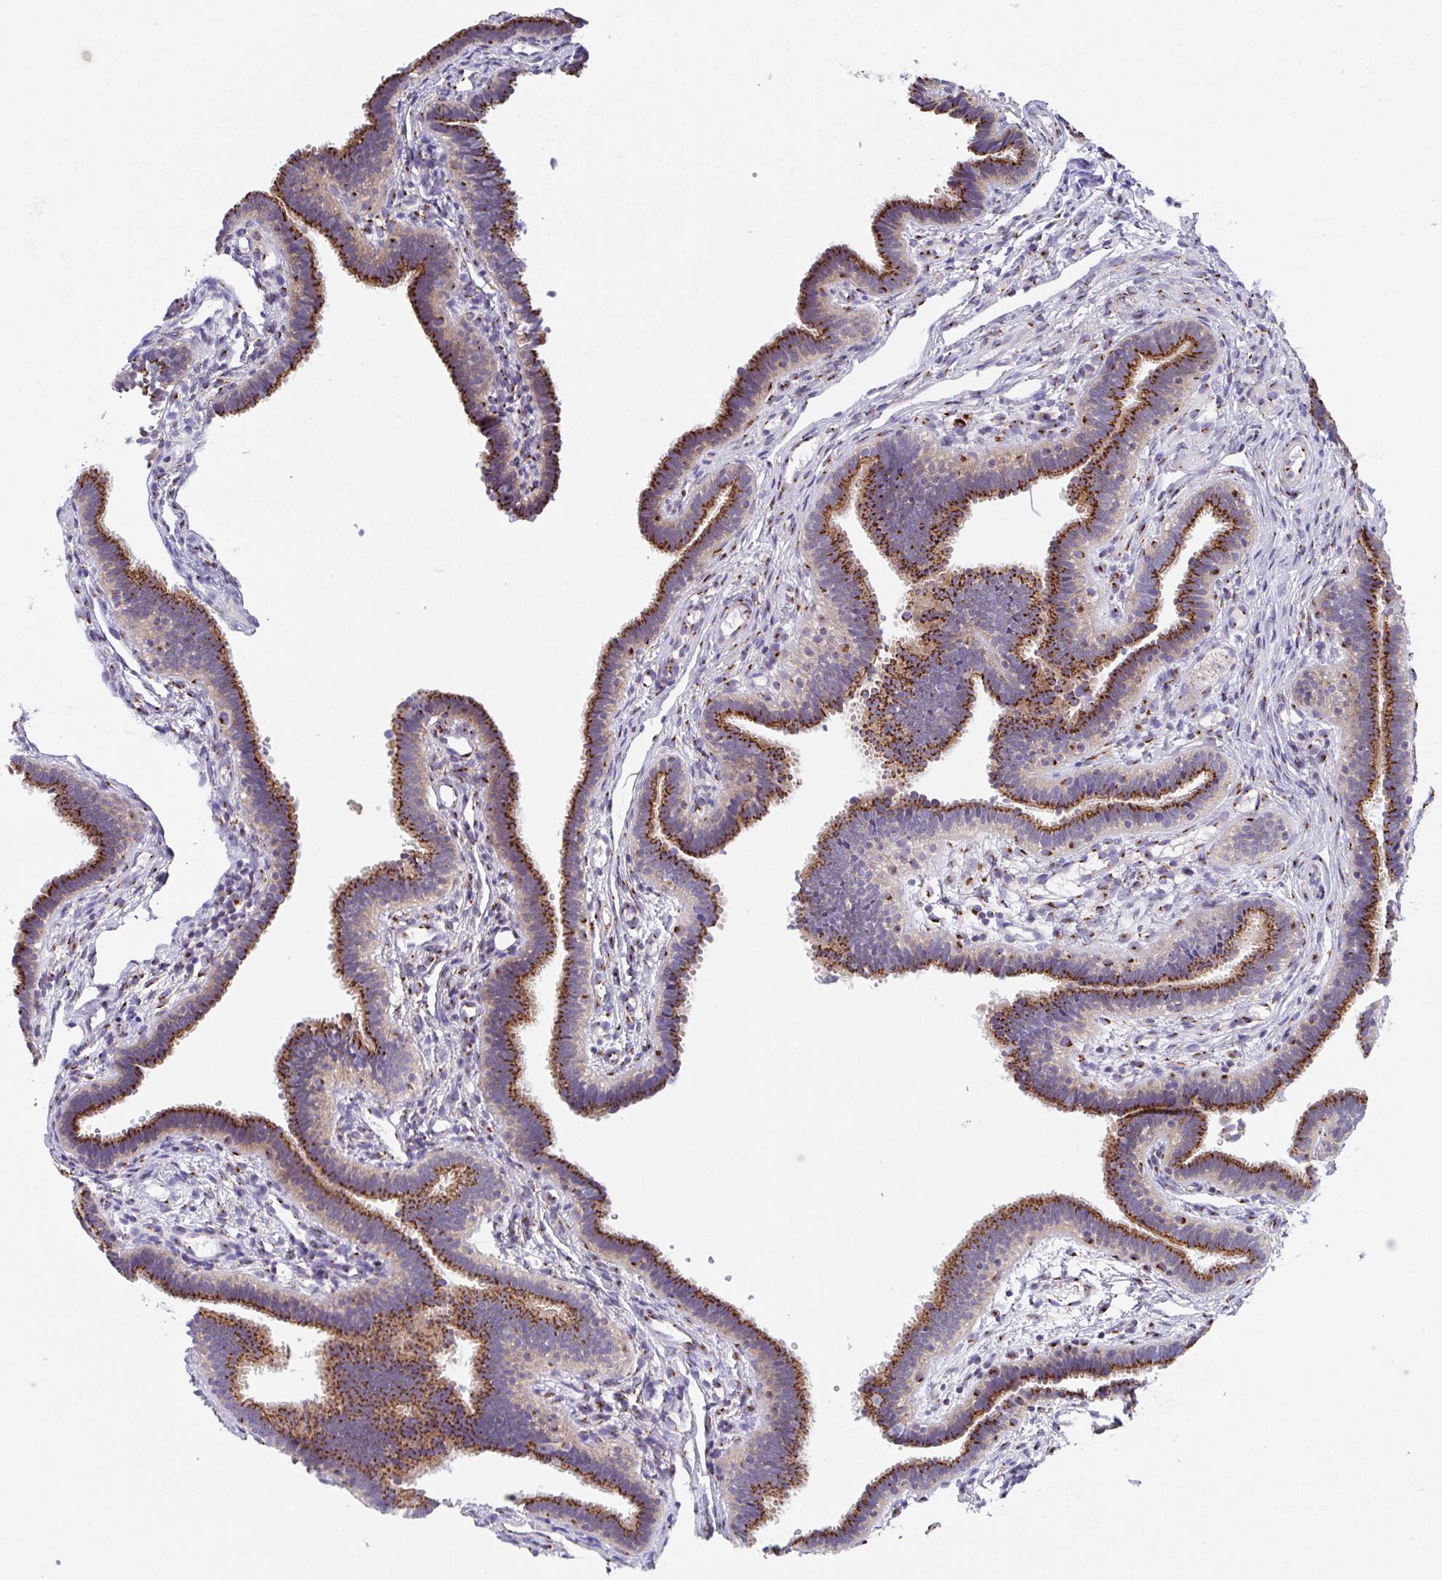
{"staining": {"intensity": "strong", "quantity": ">75%", "location": "cytoplasmic/membranous"}, "tissue": "fallopian tube", "cell_type": "Glandular cells", "image_type": "normal", "snomed": [{"axis": "morphology", "description": "Normal tissue, NOS"}, {"axis": "topography", "description": "Fallopian tube"}], "caption": "Unremarkable fallopian tube displays strong cytoplasmic/membranous expression in about >75% of glandular cells (brown staining indicates protein expression, while blue staining denotes nuclei)..", "gene": "PROSER3", "patient": {"sex": "female", "age": 37}}